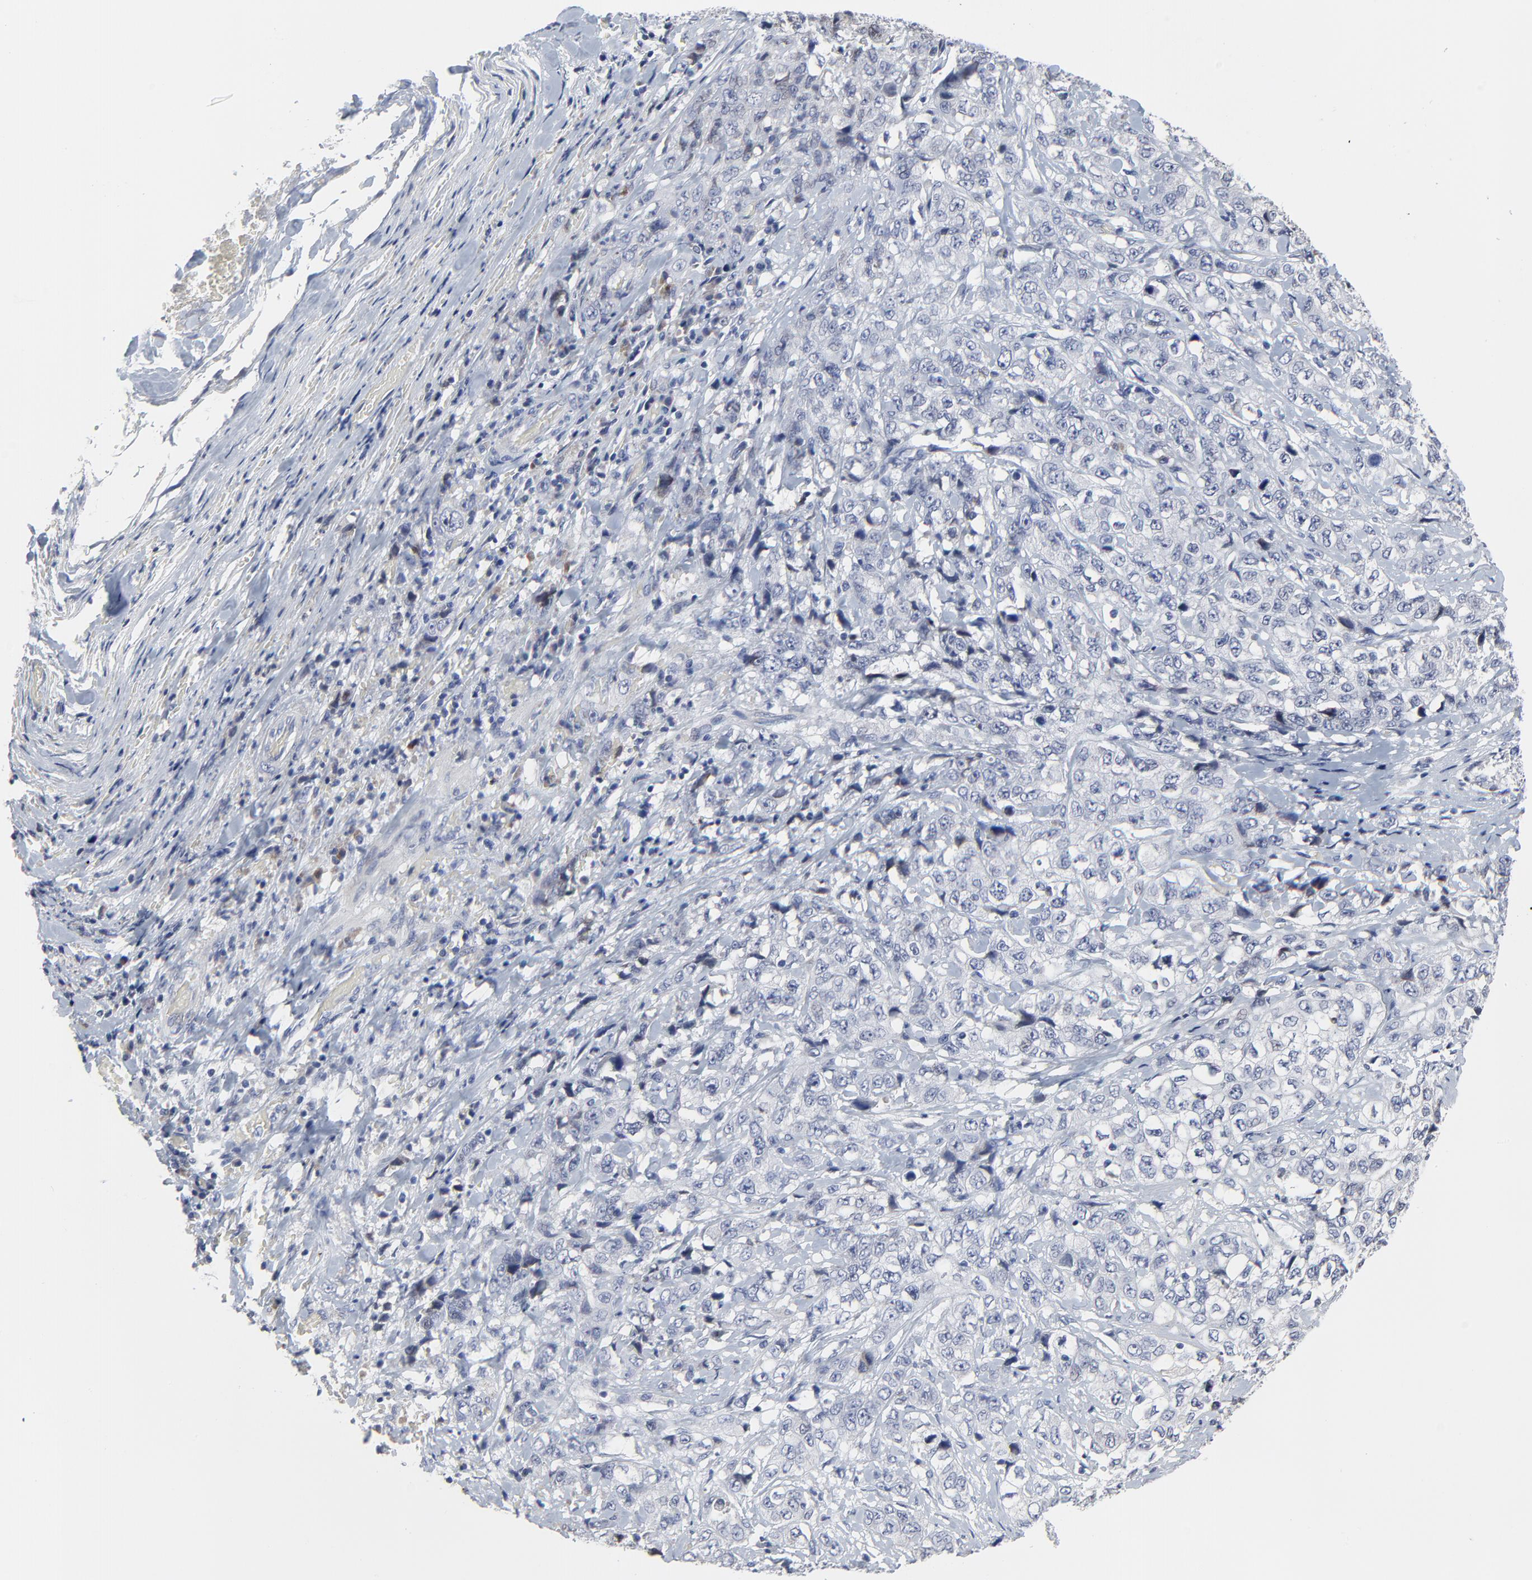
{"staining": {"intensity": "negative", "quantity": "none", "location": "none"}, "tissue": "stomach cancer", "cell_type": "Tumor cells", "image_type": "cancer", "snomed": [{"axis": "morphology", "description": "Adenocarcinoma, NOS"}, {"axis": "topography", "description": "Stomach"}], "caption": "Immunohistochemistry (IHC) image of stomach adenocarcinoma stained for a protein (brown), which shows no staining in tumor cells.", "gene": "NLGN3", "patient": {"sex": "male", "age": 48}}